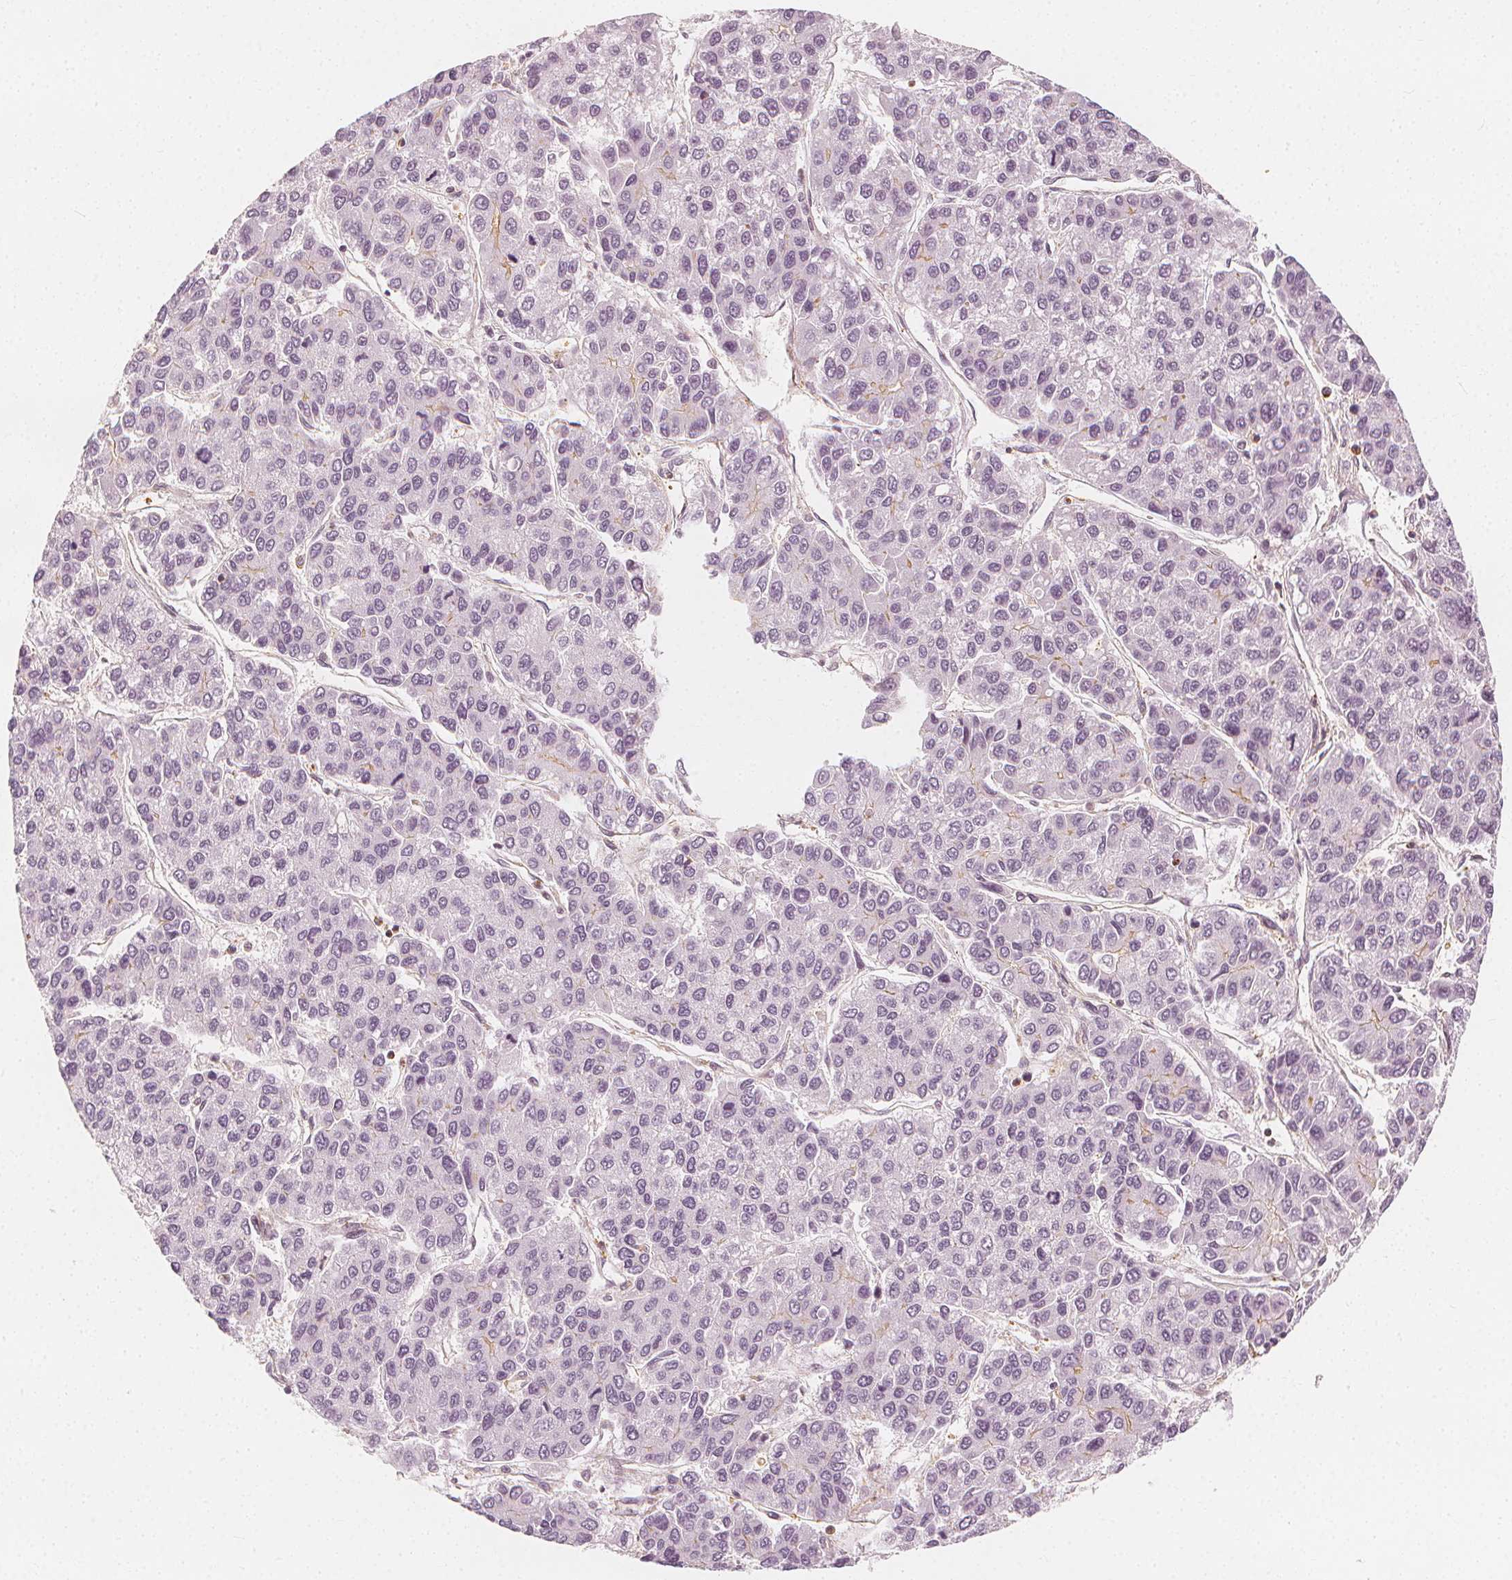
{"staining": {"intensity": "negative", "quantity": "none", "location": "none"}, "tissue": "liver cancer", "cell_type": "Tumor cells", "image_type": "cancer", "snomed": [{"axis": "morphology", "description": "Carcinoma, Hepatocellular, NOS"}, {"axis": "topography", "description": "Liver"}], "caption": "Liver hepatocellular carcinoma was stained to show a protein in brown. There is no significant expression in tumor cells. (DAB immunohistochemistry (IHC) with hematoxylin counter stain).", "gene": "ARHGAP26", "patient": {"sex": "female", "age": 66}}